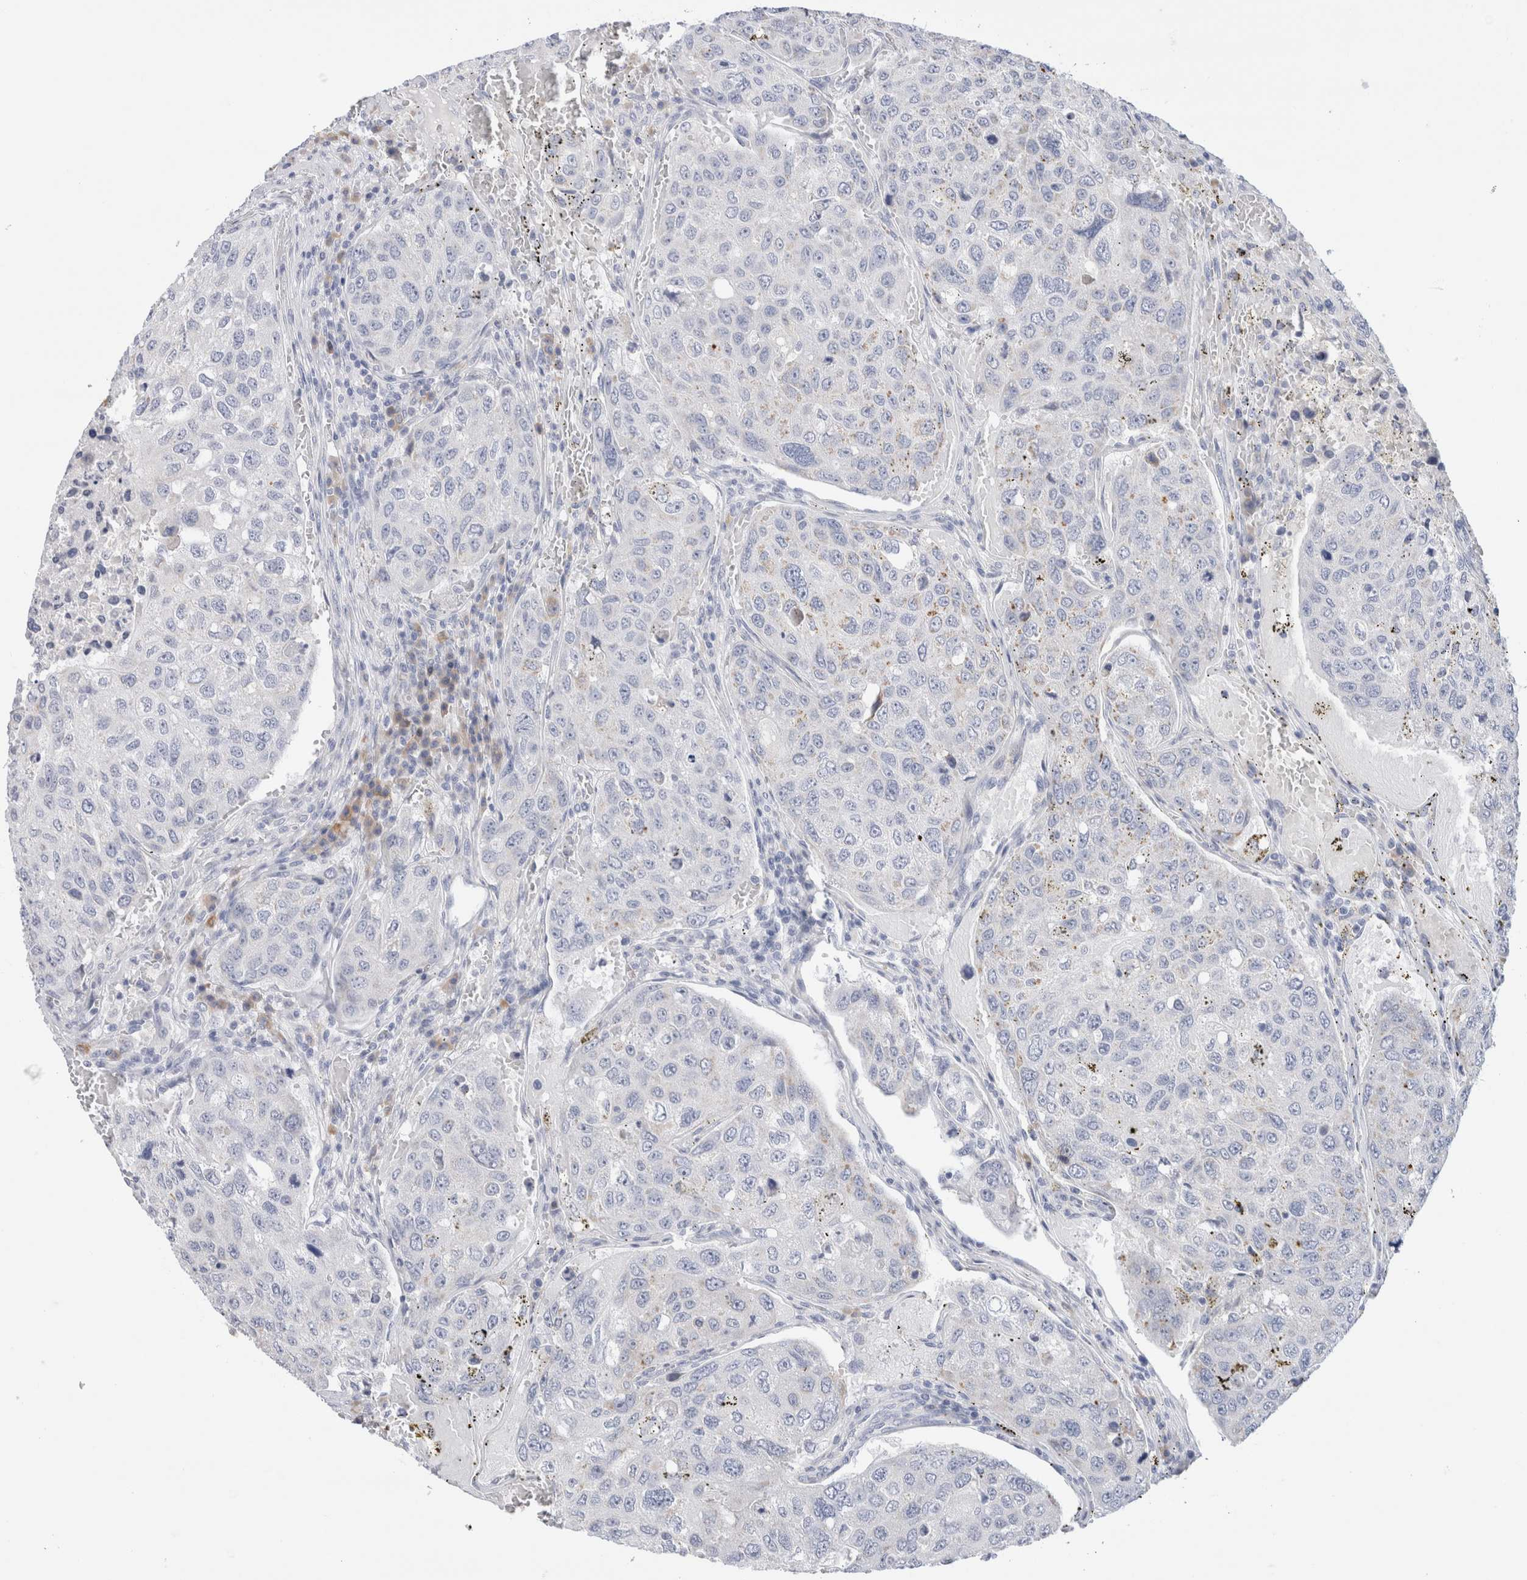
{"staining": {"intensity": "negative", "quantity": "none", "location": "none"}, "tissue": "urothelial cancer", "cell_type": "Tumor cells", "image_type": "cancer", "snomed": [{"axis": "morphology", "description": "Urothelial carcinoma, High grade"}, {"axis": "topography", "description": "Lymph node"}, {"axis": "topography", "description": "Urinary bladder"}], "caption": "Tumor cells are negative for protein expression in human urothelial cancer.", "gene": "GADD45G", "patient": {"sex": "male", "age": 51}}